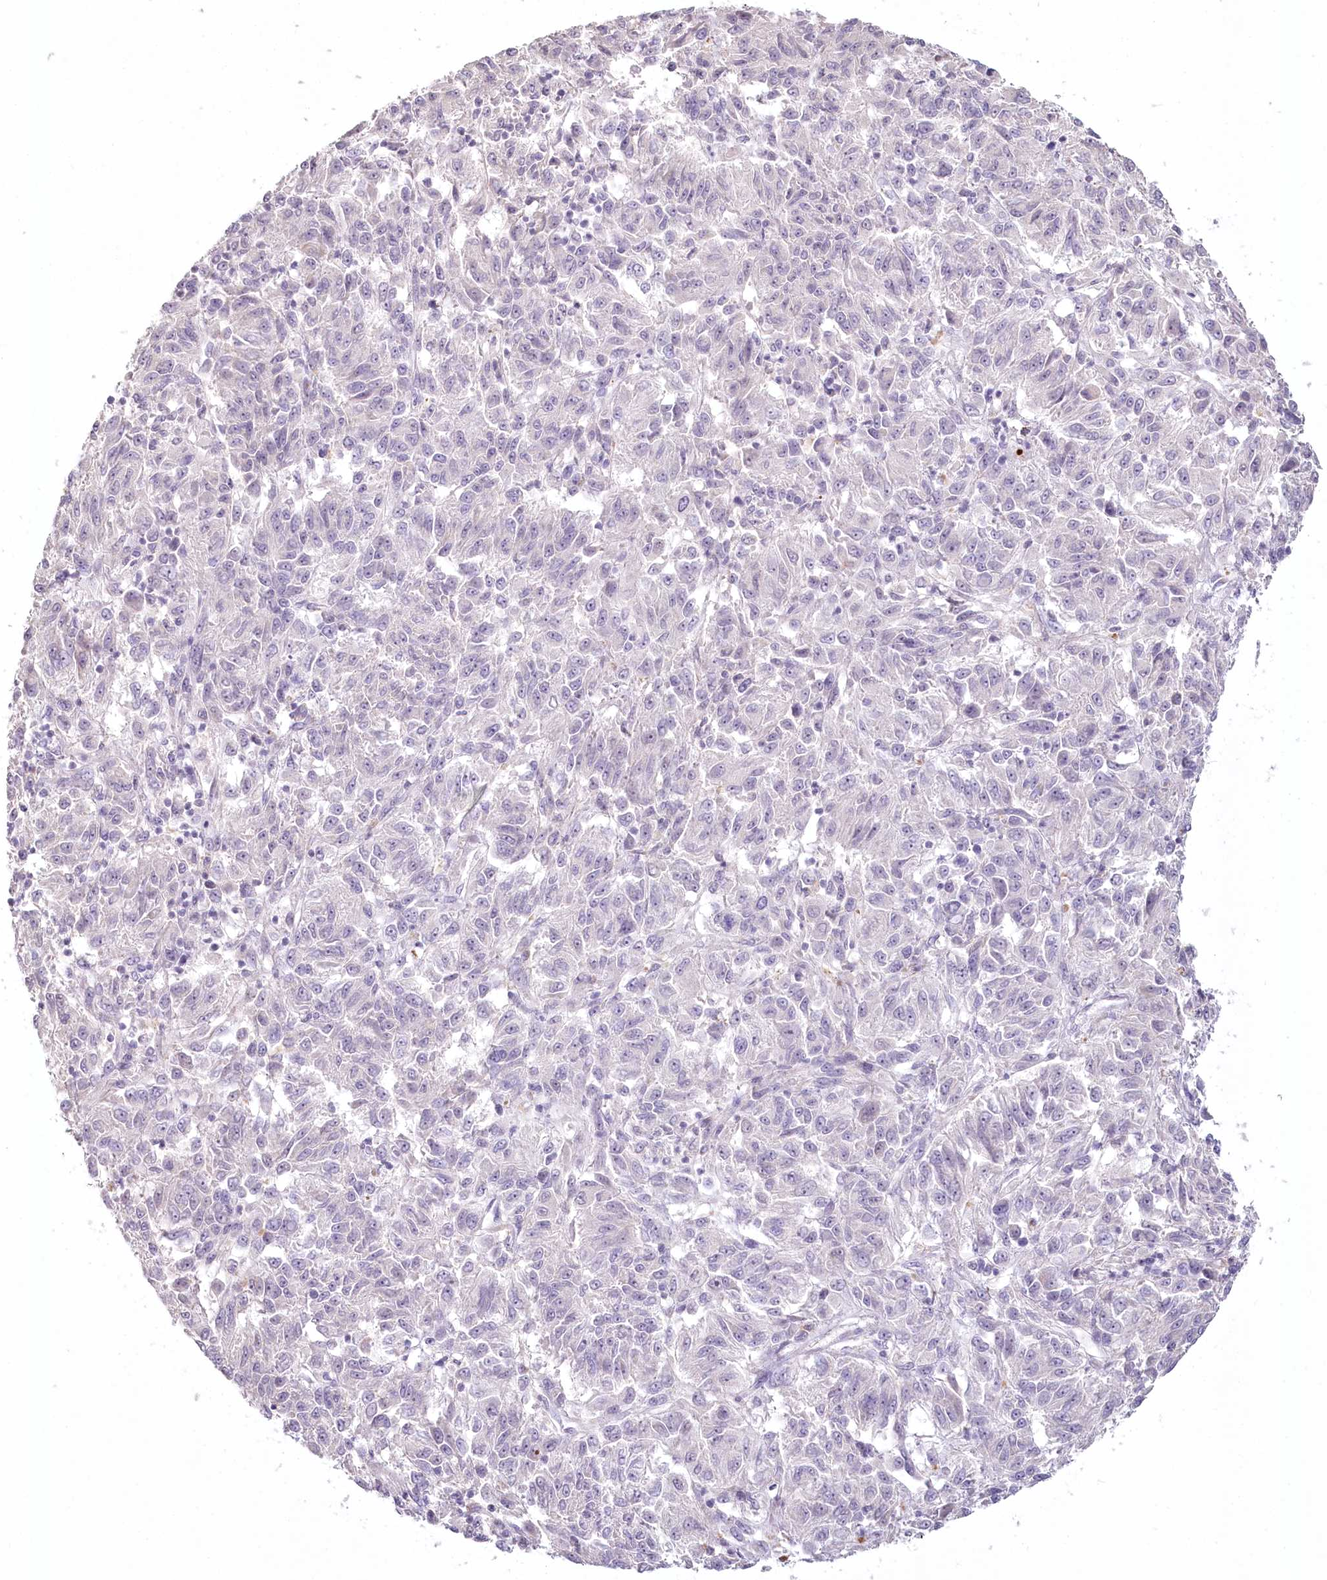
{"staining": {"intensity": "negative", "quantity": "none", "location": "none"}, "tissue": "melanoma", "cell_type": "Tumor cells", "image_type": "cancer", "snomed": [{"axis": "morphology", "description": "Malignant melanoma, Metastatic site"}, {"axis": "topography", "description": "Lung"}], "caption": "An immunohistochemistry (IHC) image of melanoma is shown. There is no staining in tumor cells of melanoma.", "gene": "USP11", "patient": {"sex": "male", "age": 64}}